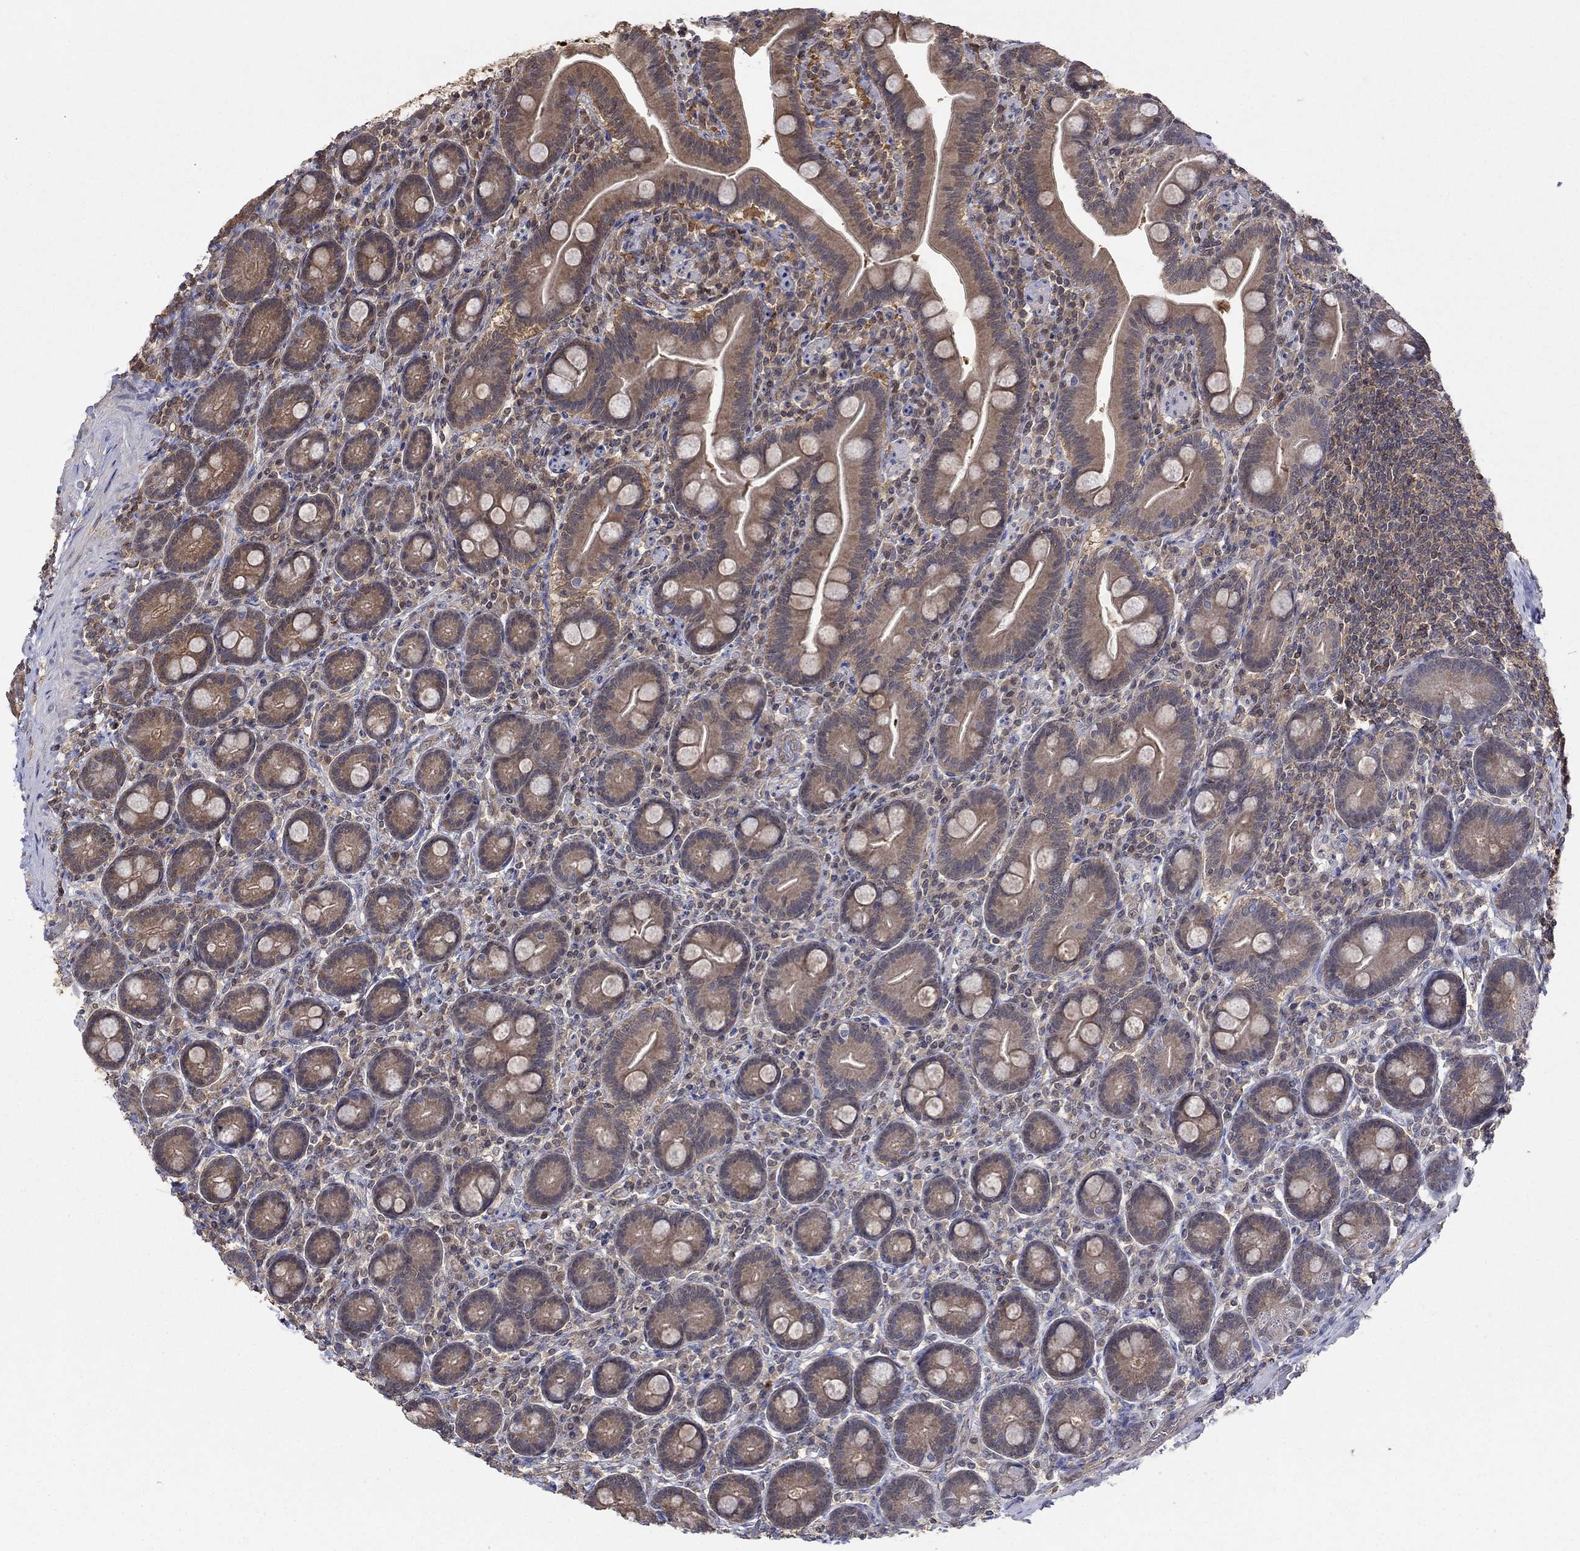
{"staining": {"intensity": "weak", "quantity": ">75%", "location": "cytoplasmic/membranous"}, "tissue": "small intestine", "cell_type": "Glandular cells", "image_type": "normal", "snomed": [{"axis": "morphology", "description": "Normal tissue, NOS"}, {"axis": "topography", "description": "Small intestine"}], "caption": "A micrograph of small intestine stained for a protein exhibits weak cytoplasmic/membranous brown staining in glandular cells.", "gene": "RNF114", "patient": {"sex": "male", "age": 66}}